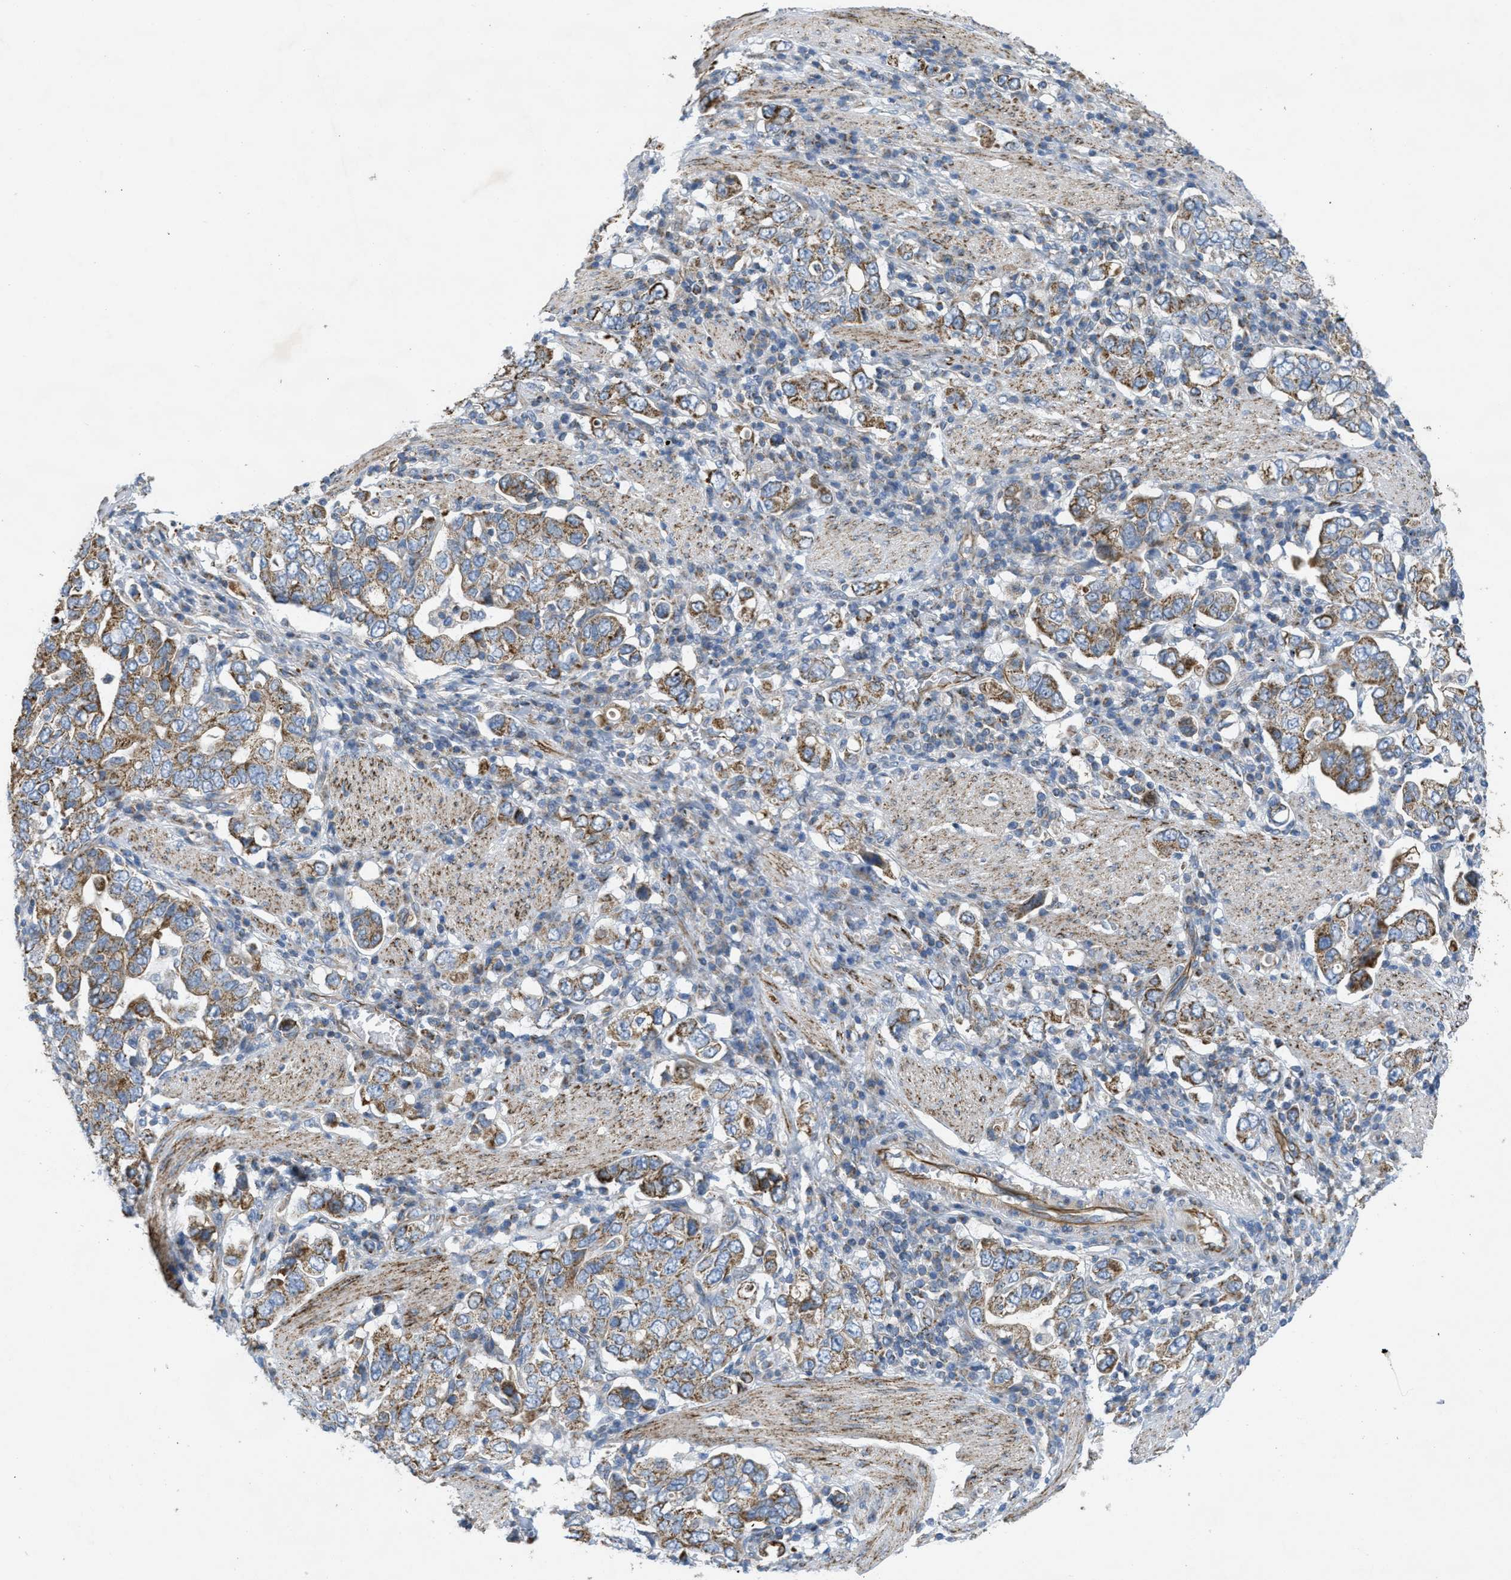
{"staining": {"intensity": "strong", "quantity": ">75%", "location": "cytoplasmic/membranous"}, "tissue": "stomach cancer", "cell_type": "Tumor cells", "image_type": "cancer", "snomed": [{"axis": "morphology", "description": "Adenocarcinoma, NOS"}, {"axis": "topography", "description": "Stomach, upper"}], "caption": "A high amount of strong cytoplasmic/membranous staining is appreciated in approximately >75% of tumor cells in stomach adenocarcinoma tissue.", "gene": "BTN3A1", "patient": {"sex": "male", "age": 62}}